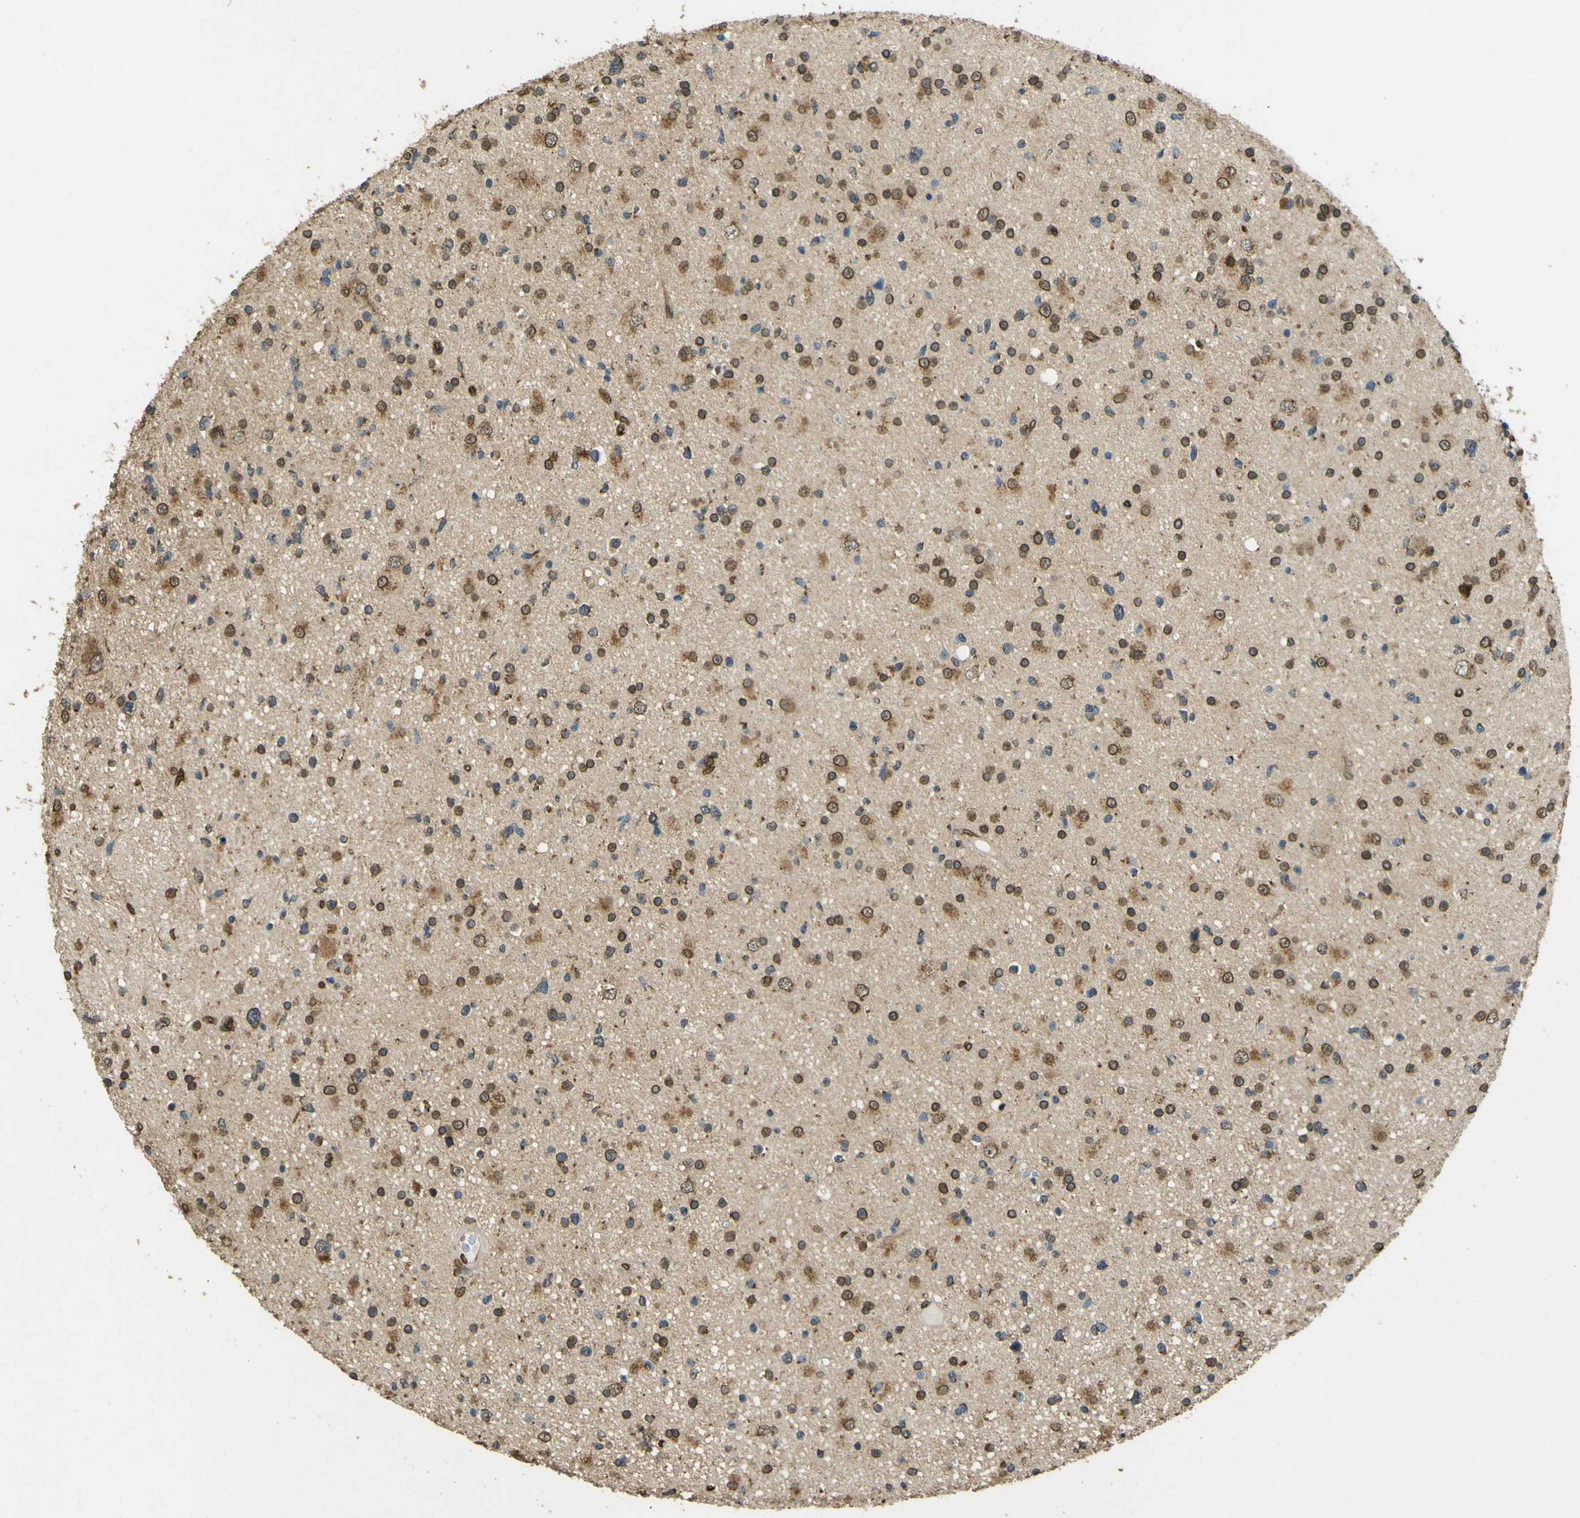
{"staining": {"intensity": "moderate", "quantity": "25%-75%", "location": "cytoplasmic/membranous,nuclear"}, "tissue": "glioma", "cell_type": "Tumor cells", "image_type": "cancer", "snomed": [{"axis": "morphology", "description": "Glioma, malignant, High grade"}, {"axis": "topography", "description": "Brain"}], "caption": "Moderate cytoplasmic/membranous and nuclear protein positivity is present in about 25%-75% of tumor cells in glioma.", "gene": "GALNT1", "patient": {"sex": "male", "age": 33}}